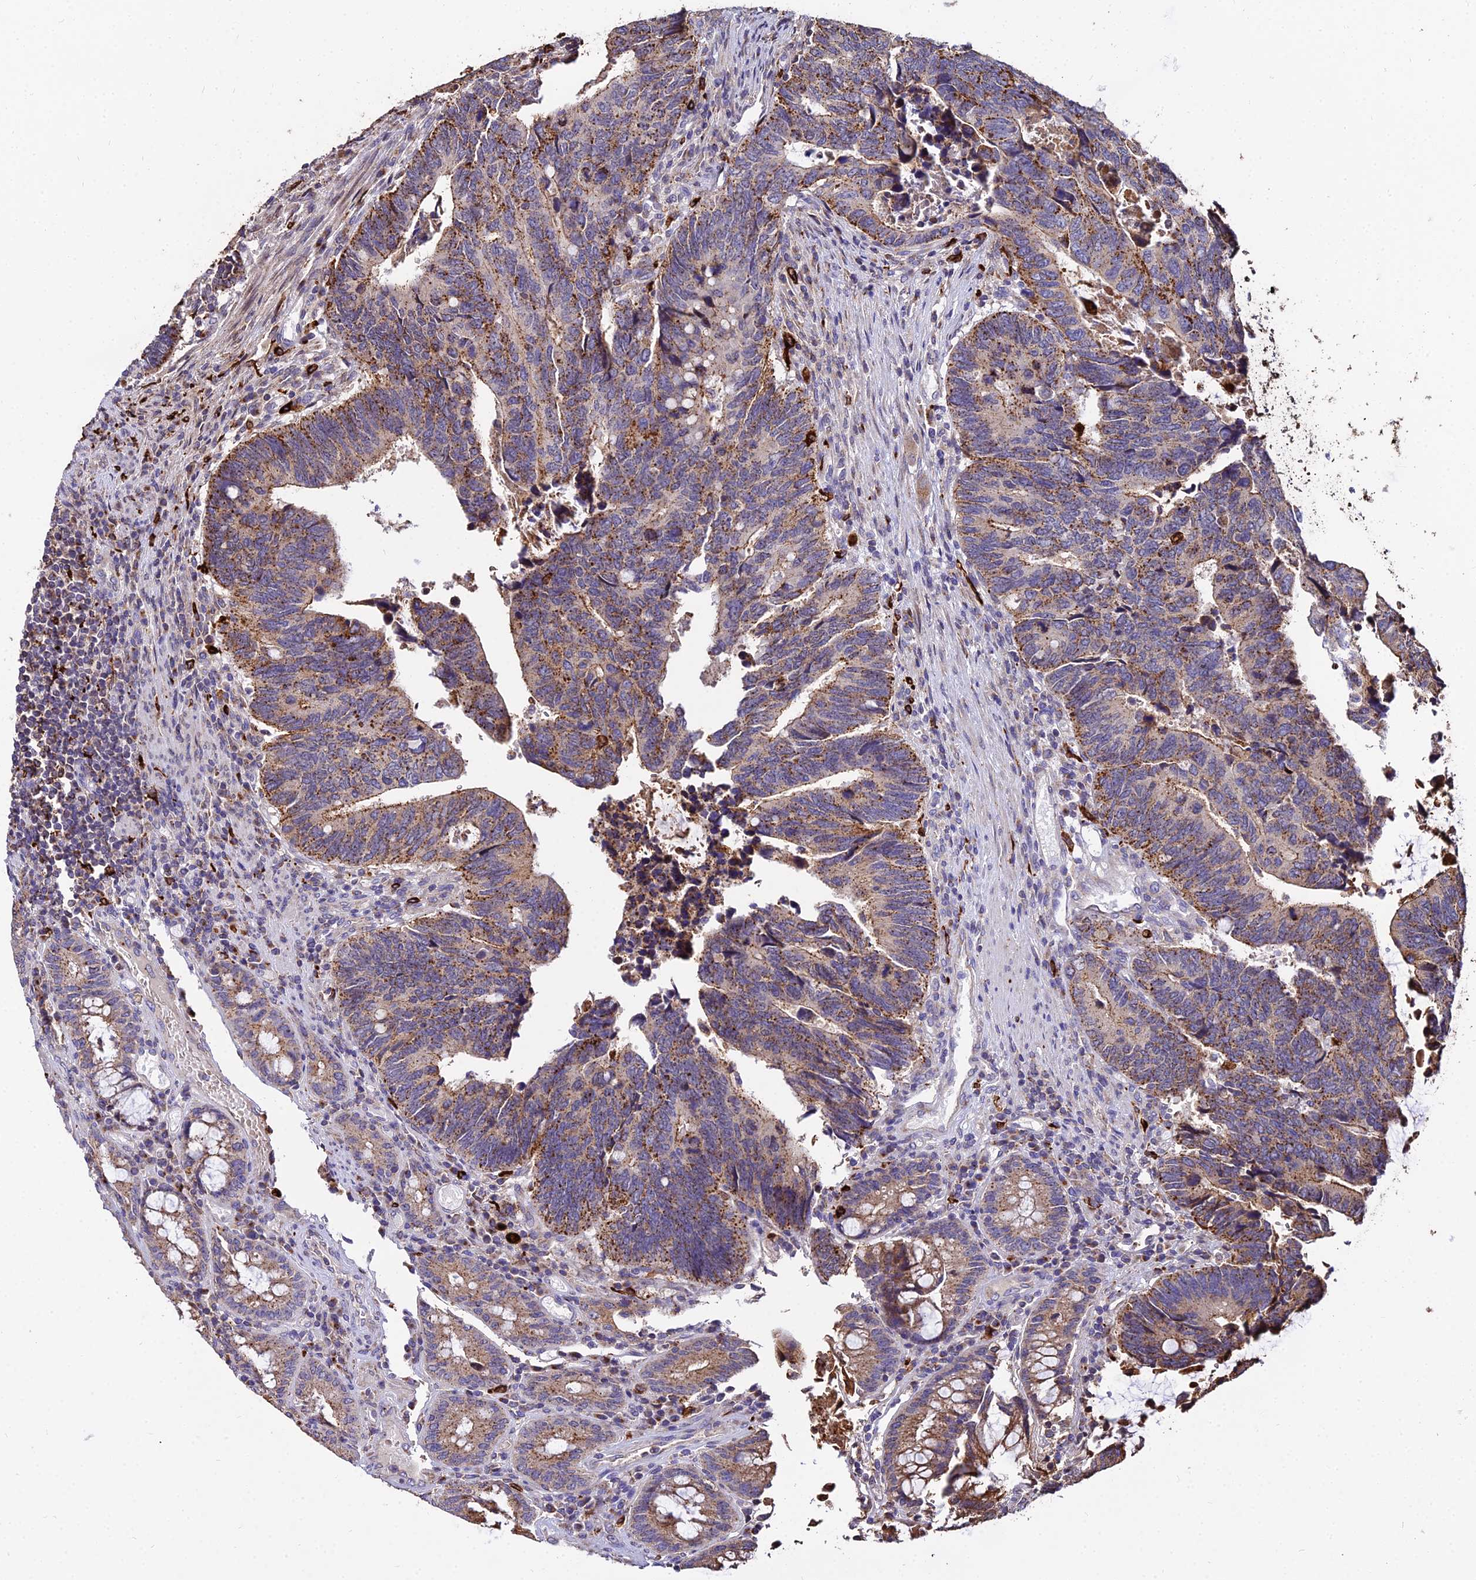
{"staining": {"intensity": "moderate", "quantity": ">75%", "location": "cytoplasmic/membranous"}, "tissue": "colorectal cancer", "cell_type": "Tumor cells", "image_type": "cancer", "snomed": [{"axis": "morphology", "description": "Adenocarcinoma, NOS"}, {"axis": "topography", "description": "Colon"}], "caption": "This photomicrograph displays immunohistochemistry staining of human colorectal cancer (adenocarcinoma), with medium moderate cytoplasmic/membranous expression in about >75% of tumor cells.", "gene": "PEX19", "patient": {"sex": "male", "age": 87}}